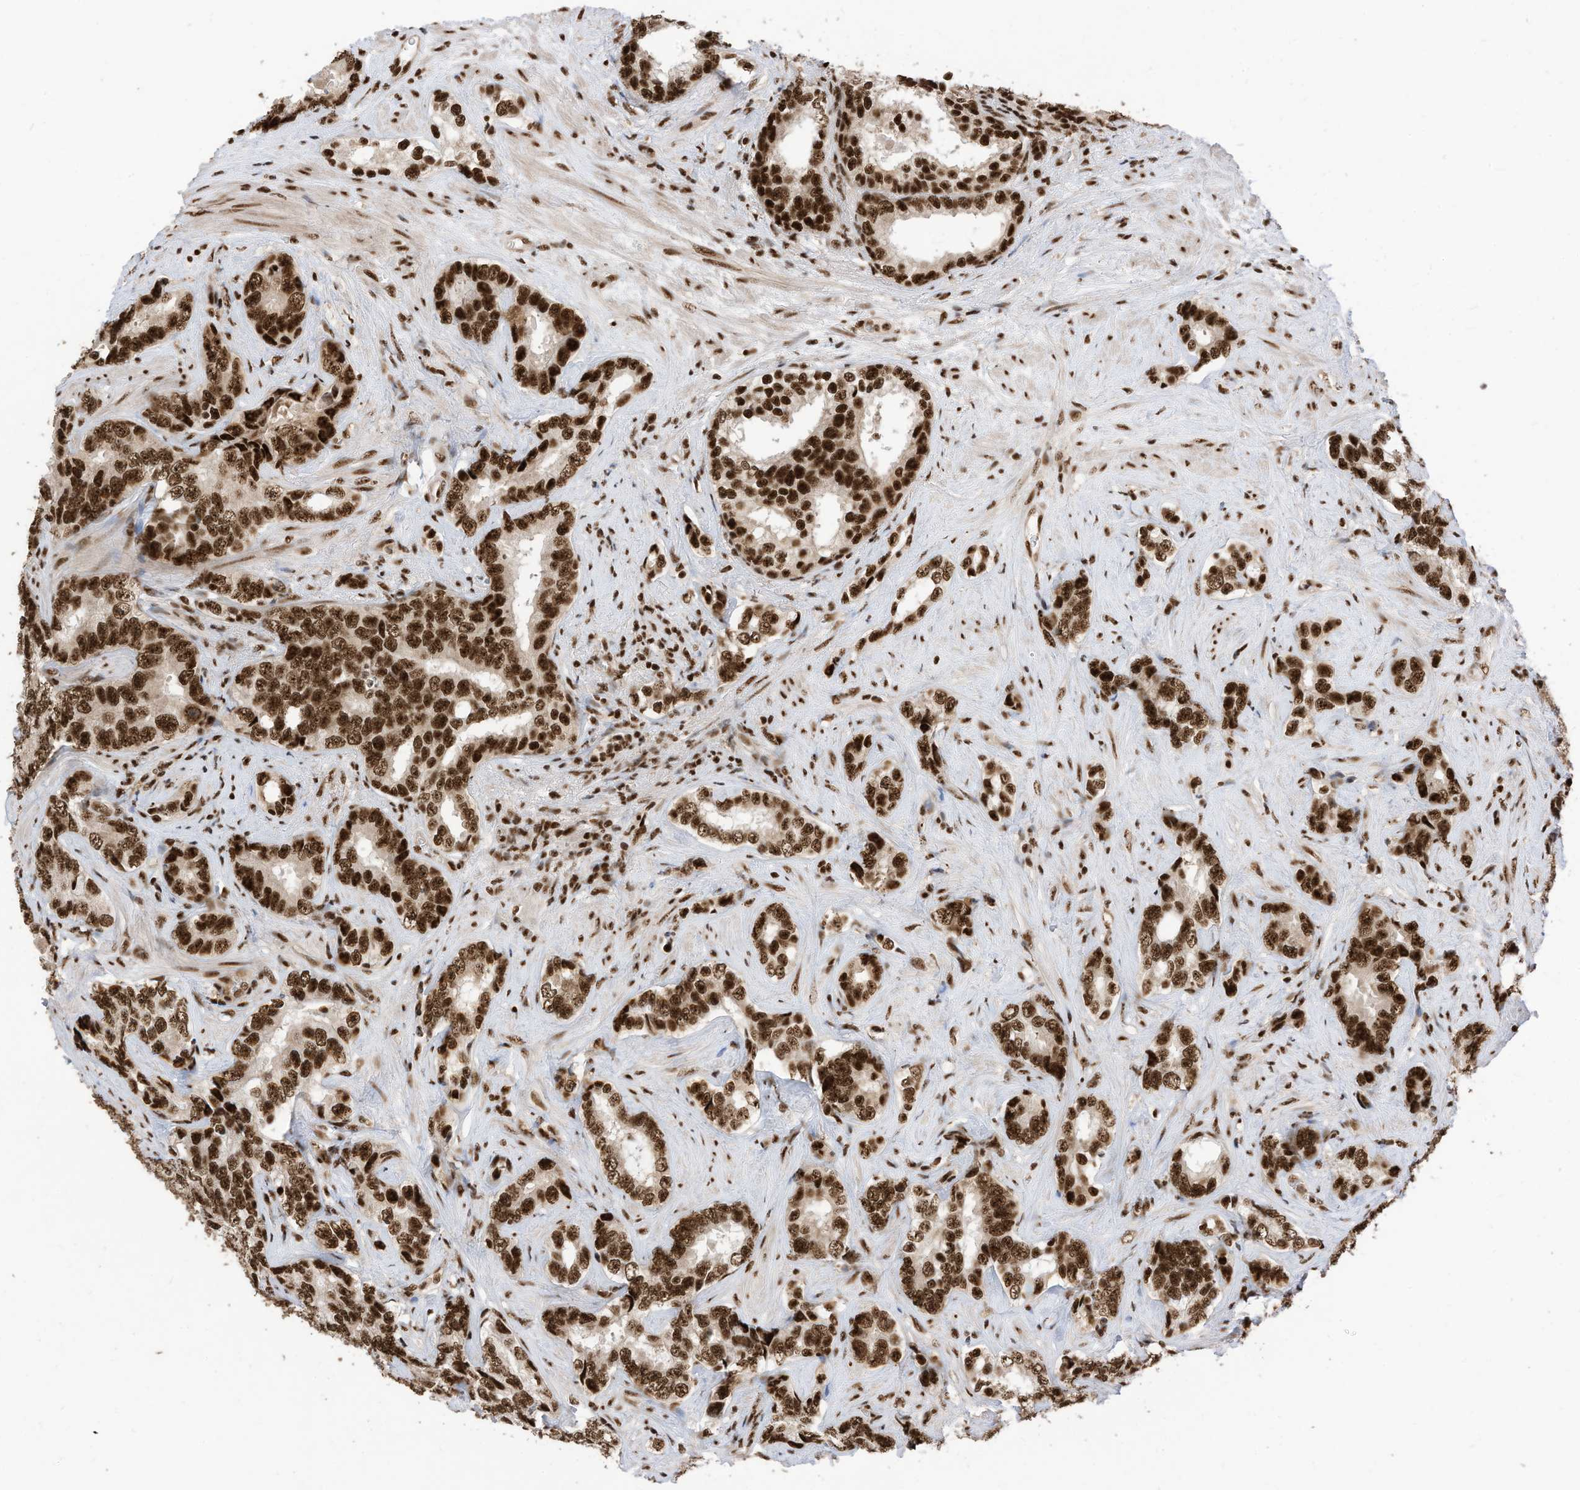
{"staining": {"intensity": "strong", "quantity": ">75%", "location": "nuclear"}, "tissue": "prostate cancer", "cell_type": "Tumor cells", "image_type": "cancer", "snomed": [{"axis": "morphology", "description": "Adenocarcinoma, High grade"}, {"axis": "topography", "description": "Prostate"}], "caption": "Tumor cells reveal high levels of strong nuclear staining in about >75% of cells in human prostate cancer (high-grade adenocarcinoma).", "gene": "SF3A3", "patient": {"sex": "male", "age": 66}}